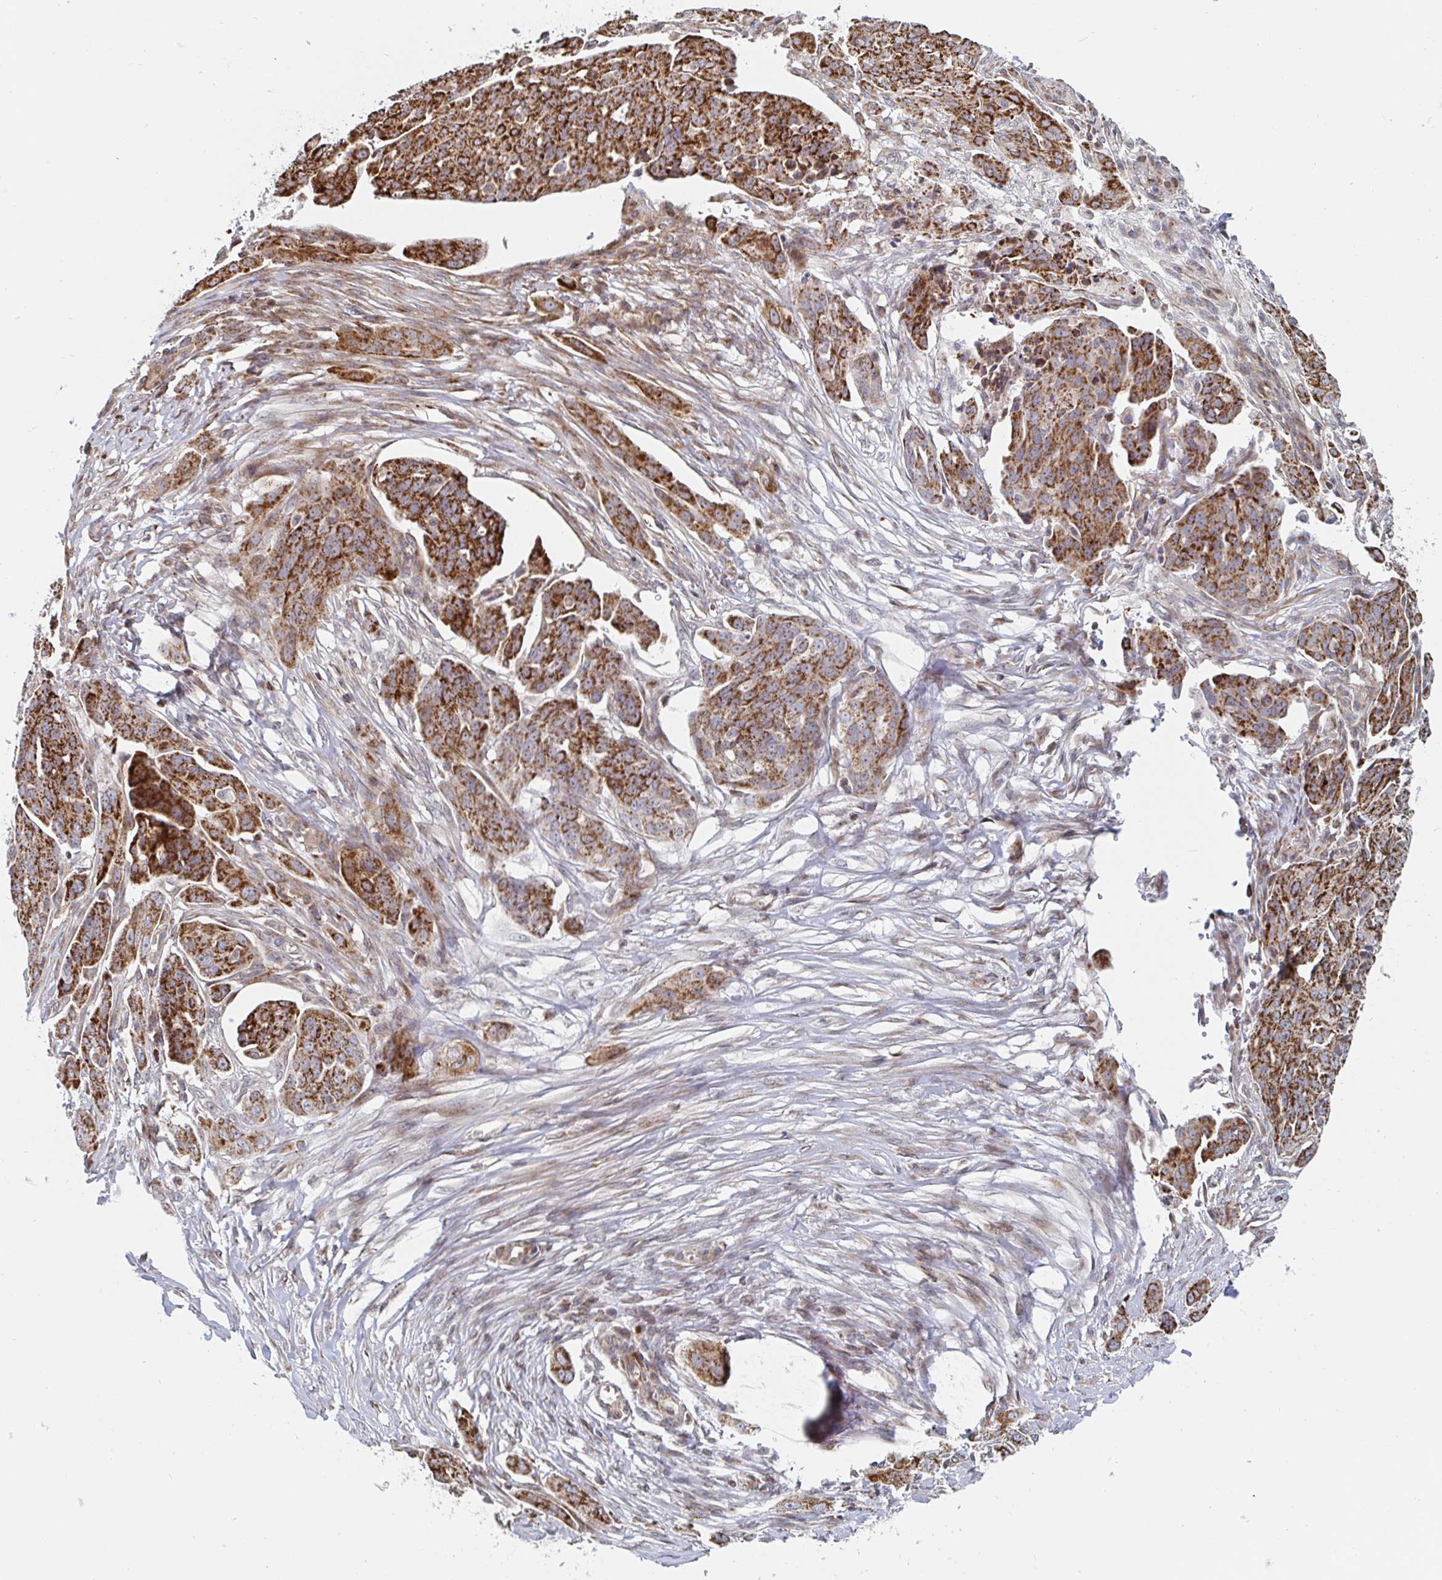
{"staining": {"intensity": "strong", "quantity": ">75%", "location": "cytoplasmic/membranous"}, "tissue": "ovarian cancer", "cell_type": "Tumor cells", "image_type": "cancer", "snomed": [{"axis": "morphology", "description": "Carcinoma, endometroid"}, {"axis": "topography", "description": "Ovary"}], "caption": "Protein expression analysis of human ovarian cancer (endometroid carcinoma) reveals strong cytoplasmic/membranous expression in about >75% of tumor cells.", "gene": "STARD8", "patient": {"sex": "female", "age": 70}}